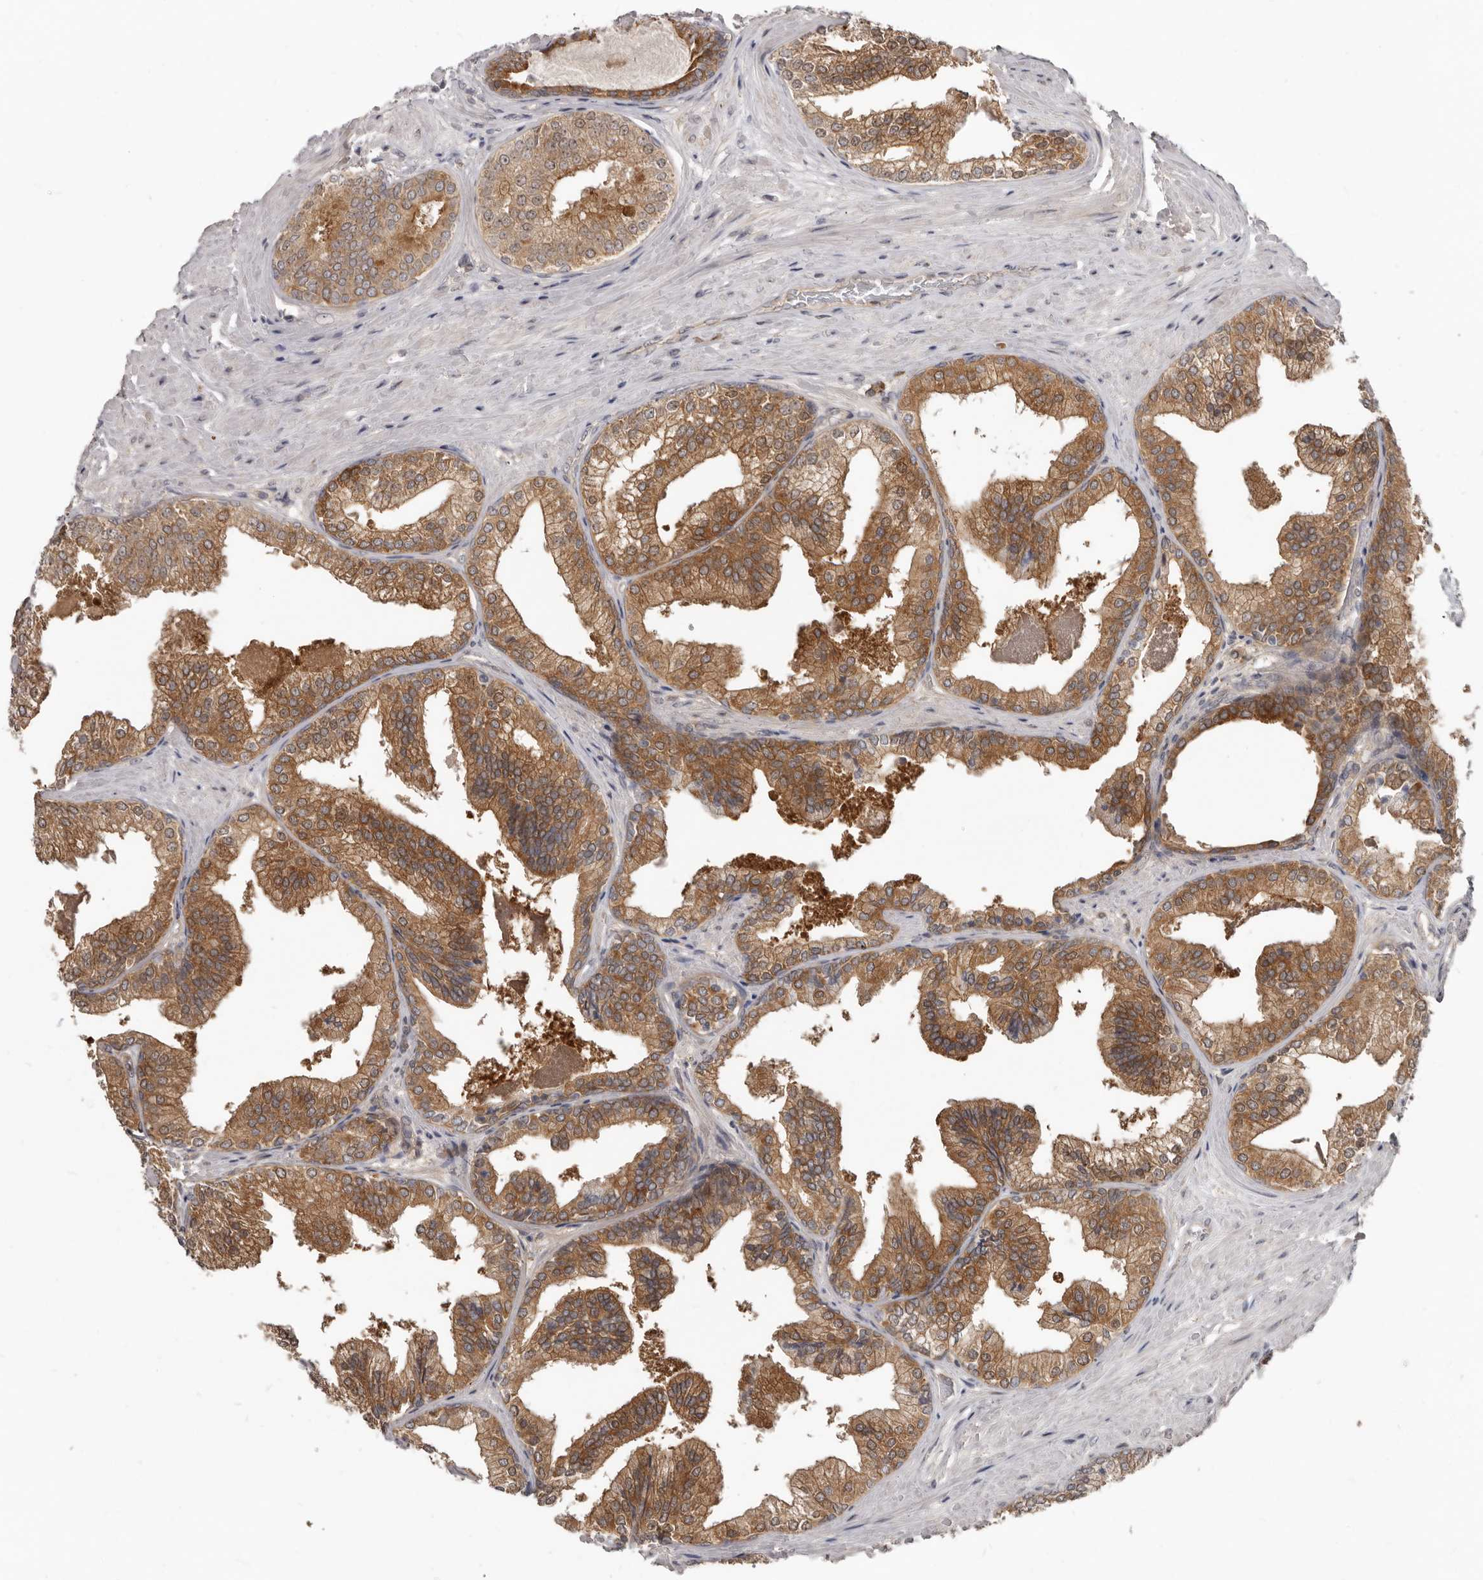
{"staining": {"intensity": "moderate", "quantity": ">75%", "location": "cytoplasmic/membranous"}, "tissue": "prostate cancer", "cell_type": "Tumor cells", "image_type": "cancer", "snomed": [{"axis": "morphology", "description": "Adenocarcinoma, Low grade"}, {"axis": "topography", "description": "Prostate"}], "caption": "Immunohistochemical staining of prostate cancer reveals moderate cytoplasmic/membranous protein positivity in about >75% of tumor cells.", "gene": "BAD", "patient": {"sex": "male", "age": 71}}